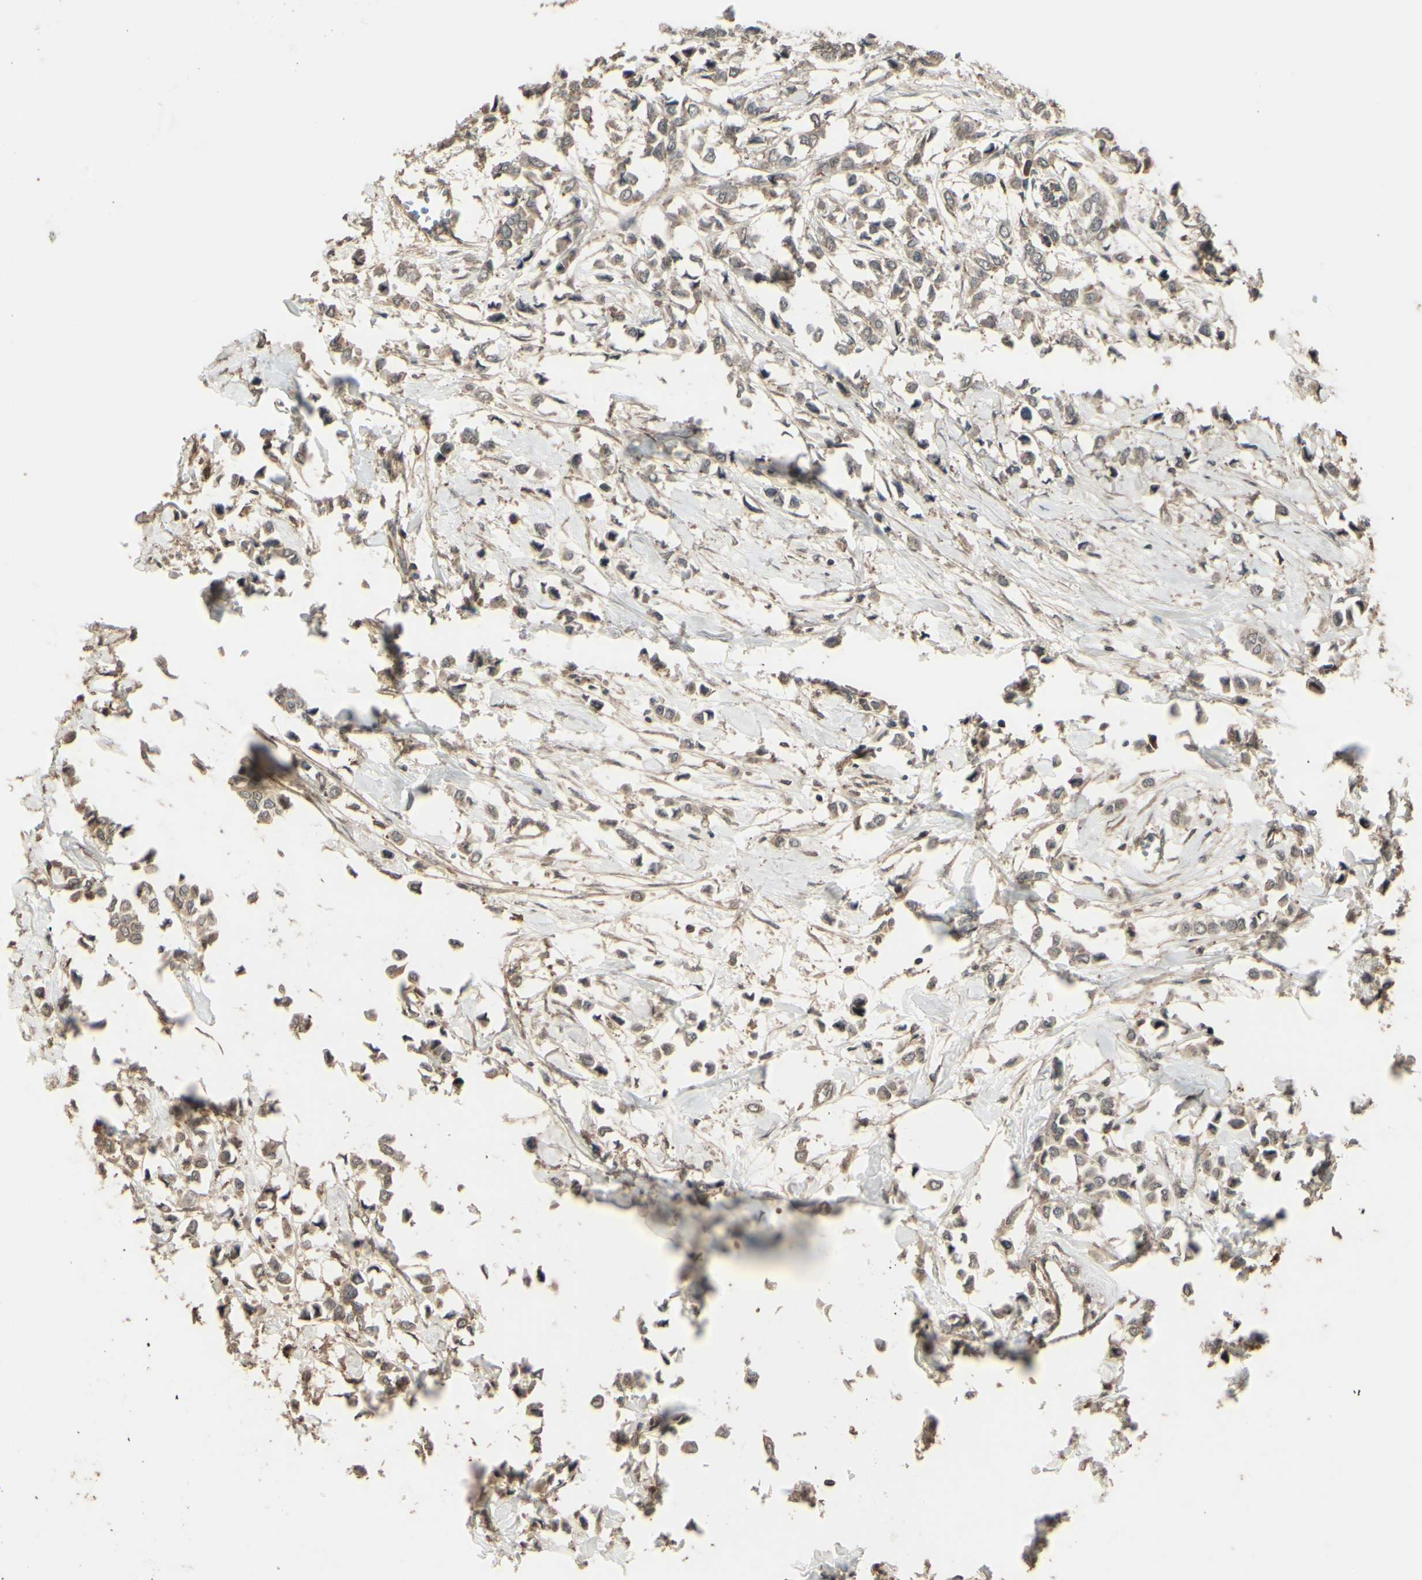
{"staining": {"intensity": "weak", "quantity": ">75%", "location": "cytoplasmic/membranous"}, "tissue": "breast cancer", "cell_type": "Tumor cells", "image_type": "cancer", "snomed": [{"axis": "morphology", "description": "Lobular carcinoma"}, {"axis": "topography", "description": "Breast"}], "caption": "Protein expression analysis of human breast cancer reveals weak cytoplasmic/membranous positivity in approximately >75% of tumor cells.", "gene": "GNAS", "patient": {"sex": "female", "age": 51}}